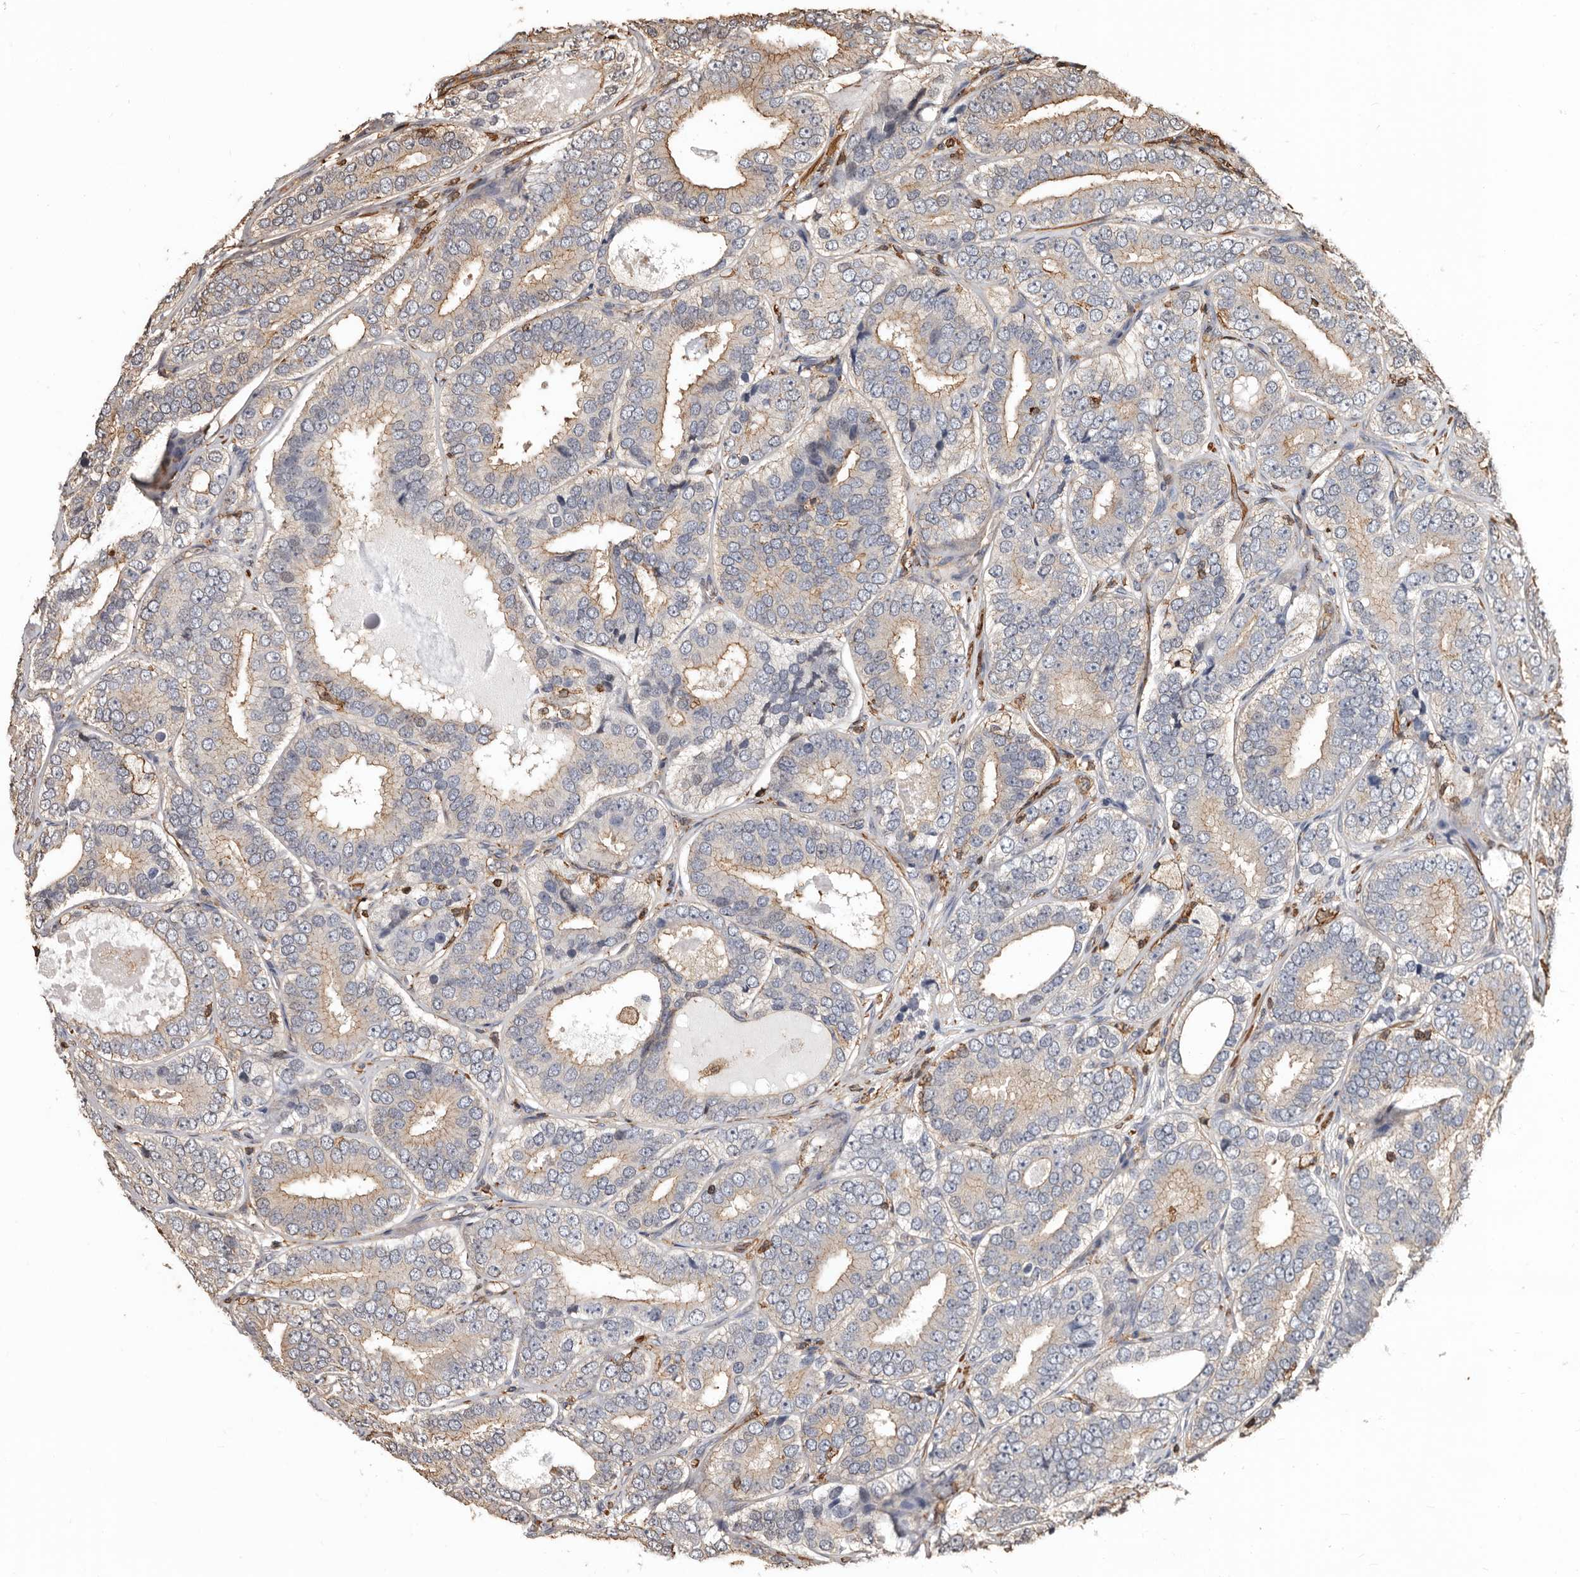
{"staining": {"intensity": "weak", "quantity": ">75%", "location": "cytoplasmic/membranous"}, "tissue": "prostate cancer", "cell_type": "Tumor cells", "image_type": "cancer", "snomed": [{"axis": "morphology", "description": "Adenocarcinoma, High grade"}, {"axis": "topography", "description": "Prostate"}], "caption": "Immunohistochemical staining of adenocarcinoma (high-grade) (prostate) reveals weak cytoplasmic/membranous protein staining in approximately >75% of tumor cells. The protein is shown in brown color, while the nuclei are stained blue.", "gene": "GSK3A", "patient": {"sex": "male", "age": 56}}